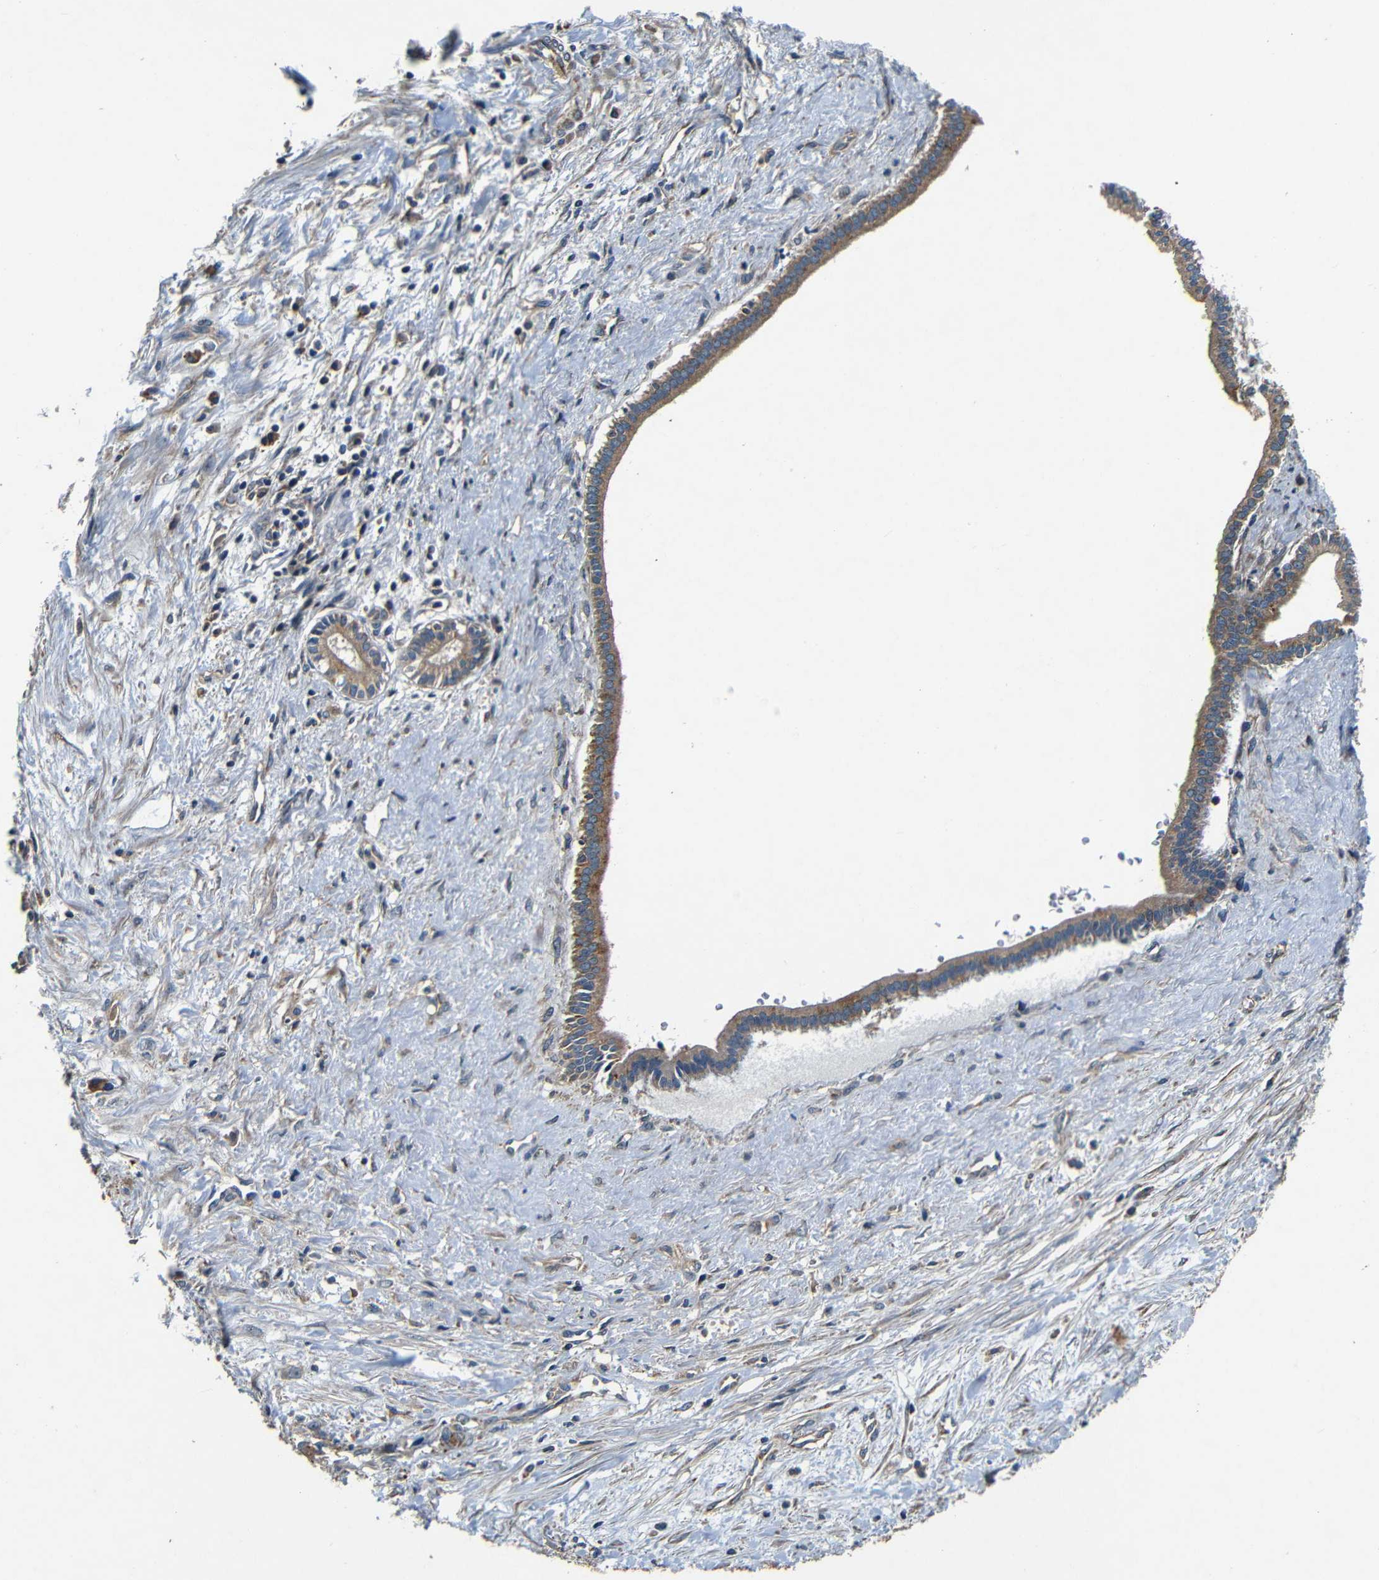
{"staining": {"intensity": "moderate", "quantity": ">75%", "location": "cytoplasmic/membranous"}, "tissue": "liver cancer", "cell_type": "Tumor cells", "image_type": "cancer", "snomed": [{"axis": "morphology", "description": "Cholangiocarcinoma"}, {"axis": "topography", "description": "Liver"}], "caption": "A medium amount of moderate cytoplasmic/membranous expression is seen in about >75% of tumor cells in liver cholangiocarcinoma tissue.", "gene": "MTX1", "patient": {"sex": "female", "age": 65}}